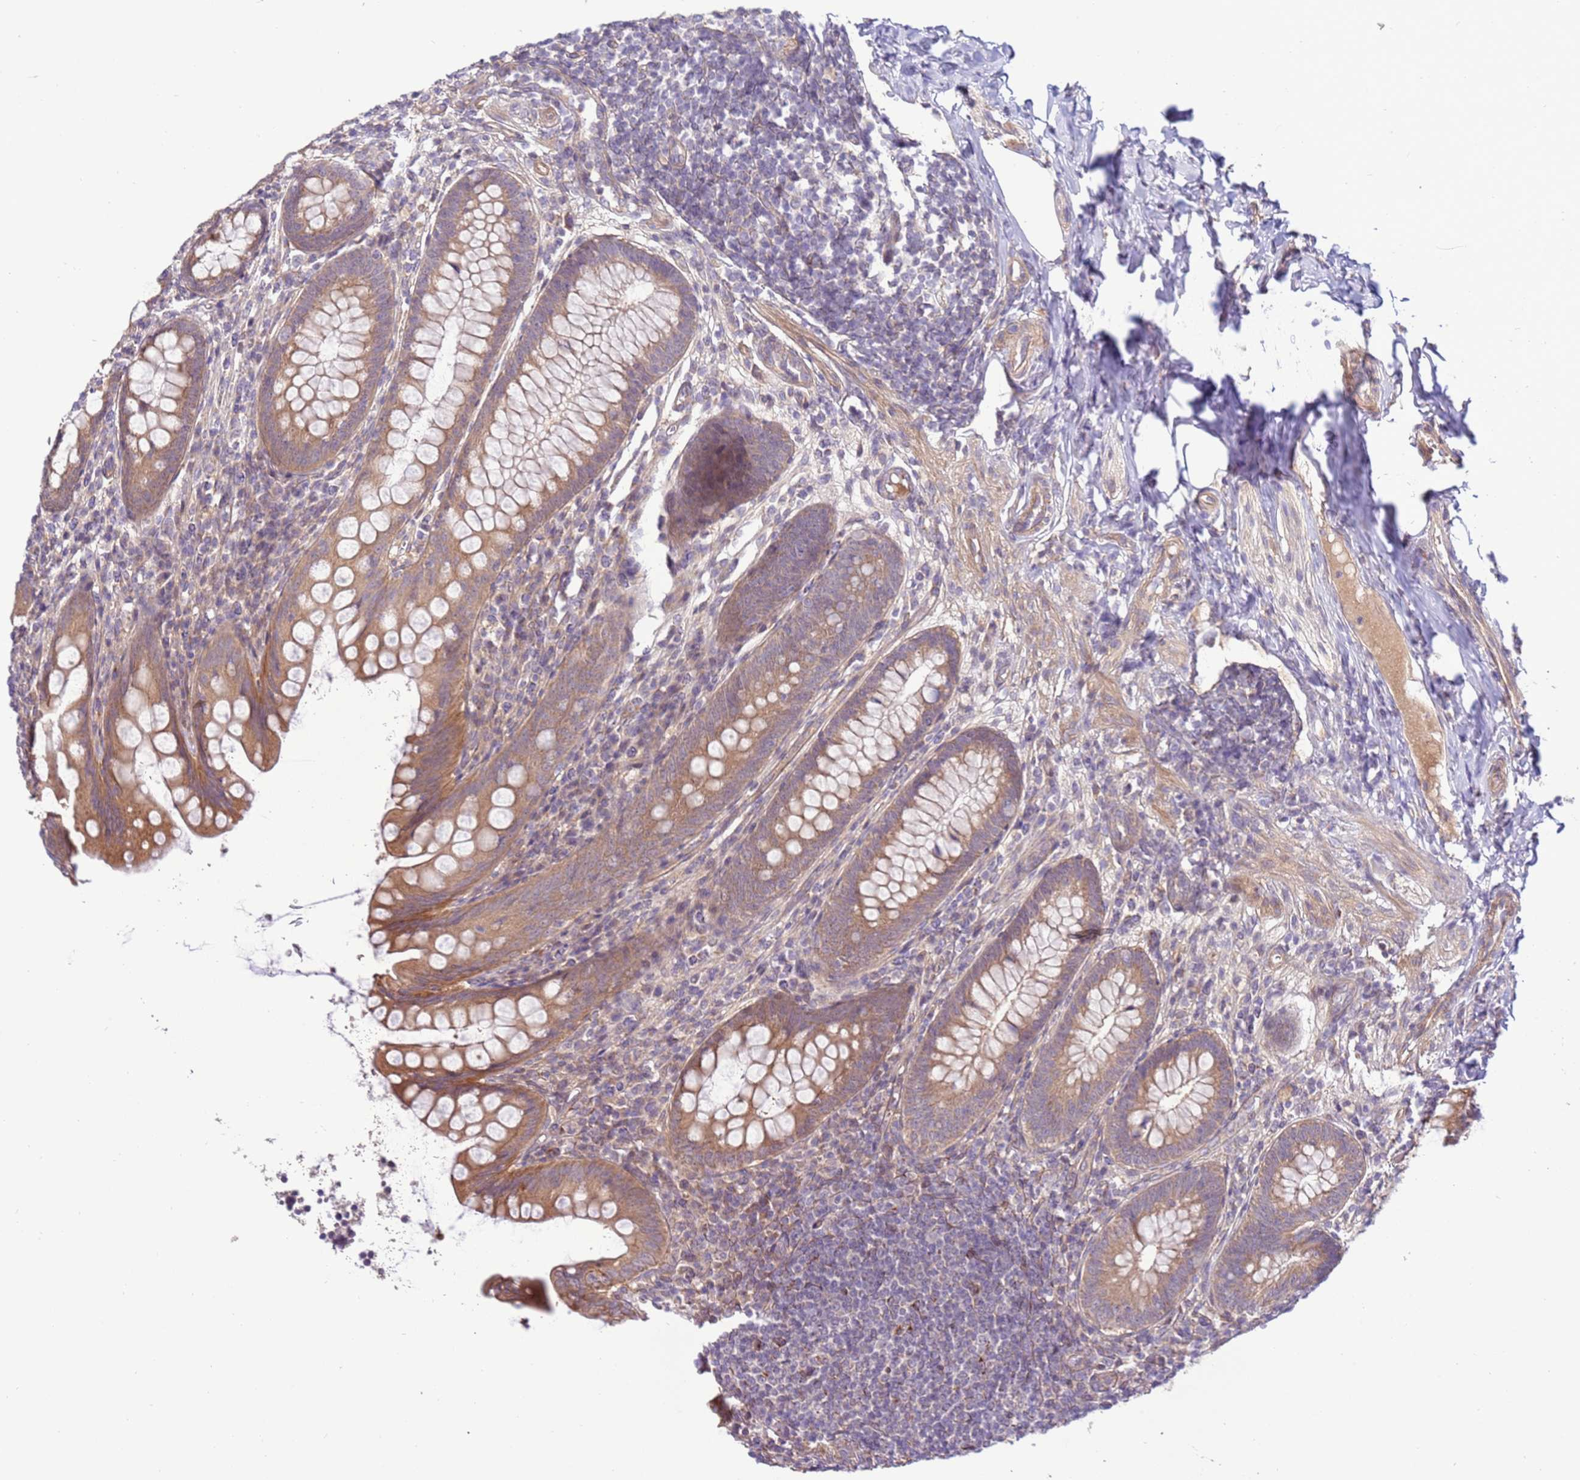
{"staining": {"intensity": "moderate", "quantity": ">75%", "location": "cytoplasmic/membranous"}, "tissue": "appendix", "cell_type": "Glandular cells", "image_type": "normal", "snomed": [{"axis": "morphology", "description": "Normal tissue, NOS"}, {"axis": "topography", "description": "Appendix"}], "caption": "Protein expression by immunohistochemistry (IHC) exhibits moderate cytoplasmic/membranous staining in approximately >75% of glandular cells in normal appendix.", "gene": "SCARA3", "patient": {"sex": "female", "age": 33}}